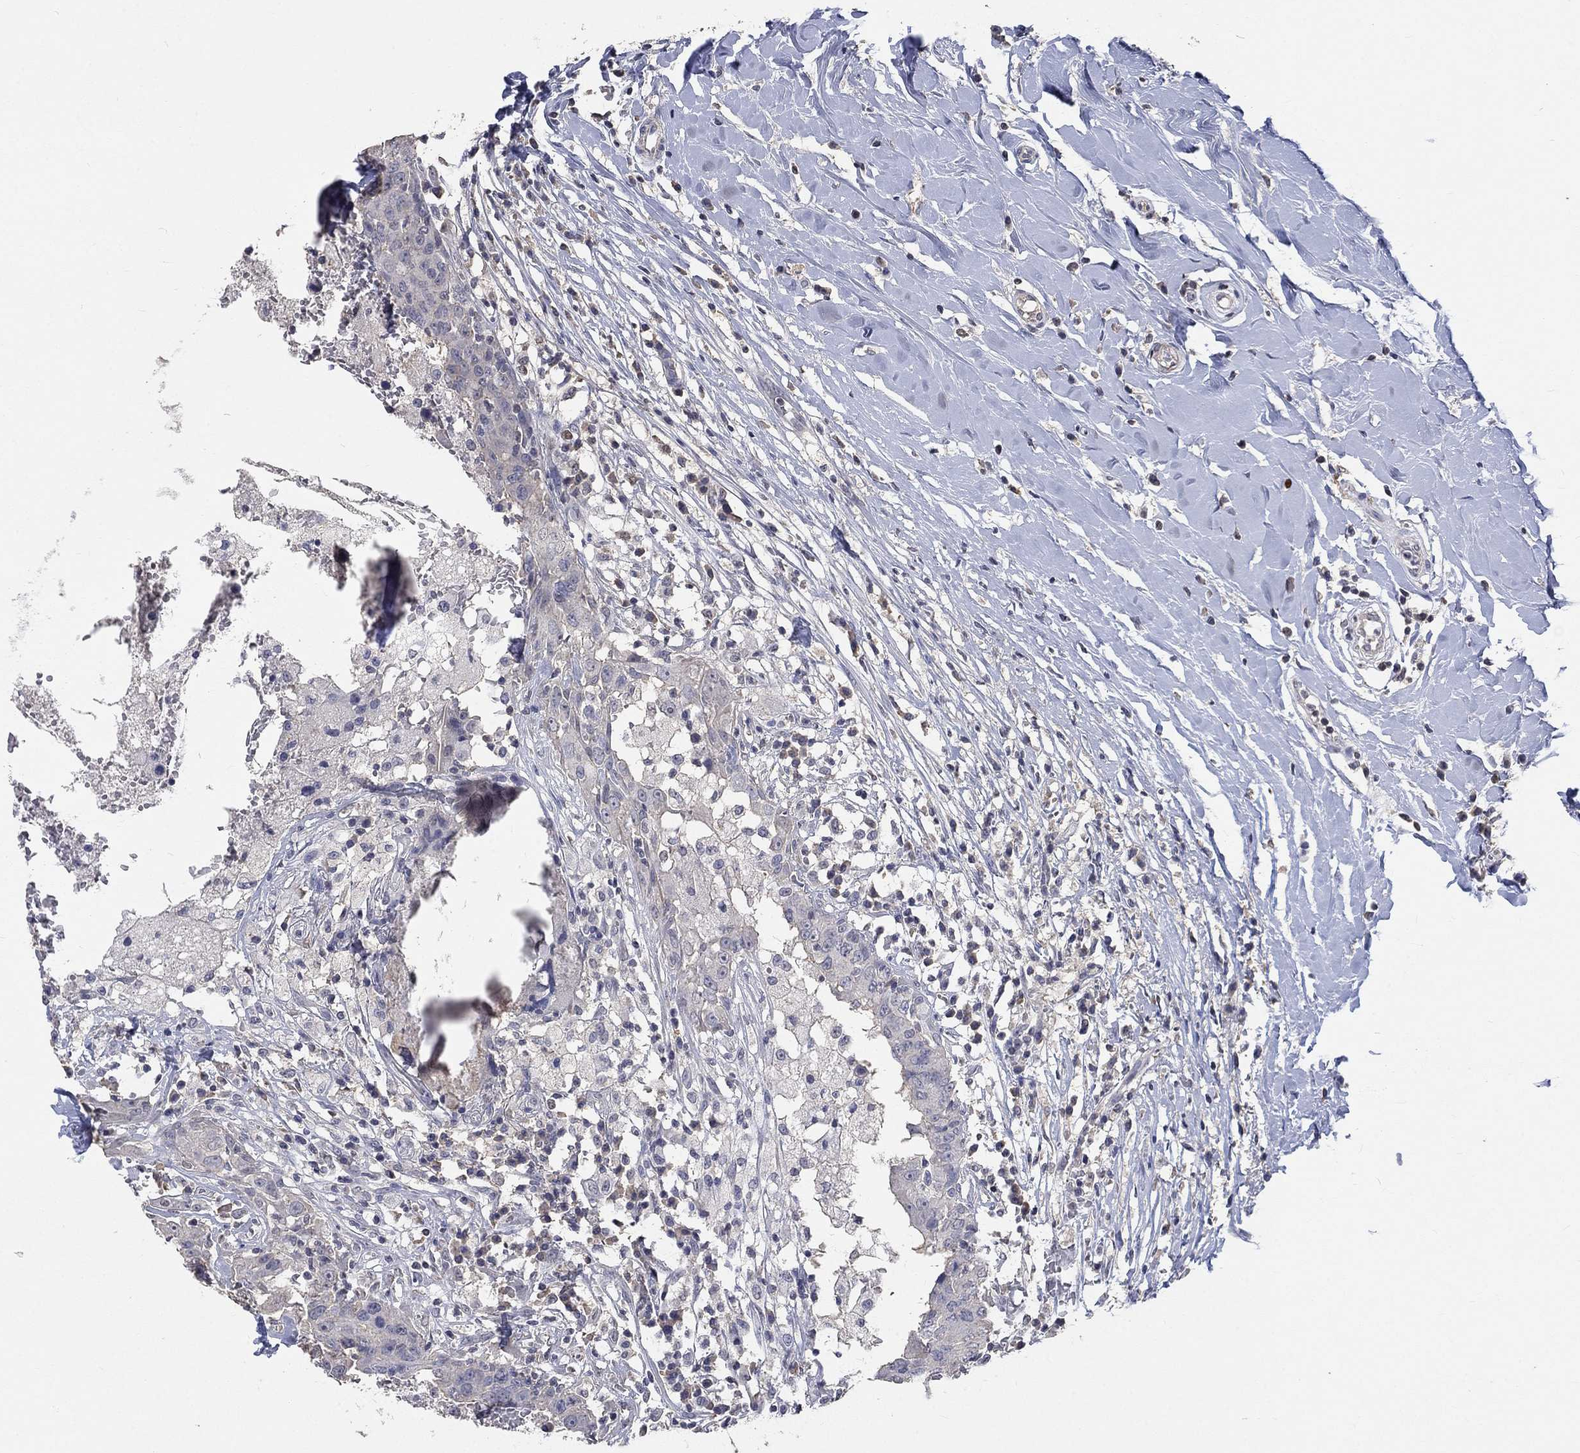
{"staining": {"intensity": "negative", "quantity": "none", "location": "none"}, "tissue": "breast cancer", "cell_type": "Tumor cells", "image_type": "cancer", "snomed": [{"axis": "morphology", "description": "Duct carcinoma"}, {"axis": "topography", "description": "Breast"}], "caption": "There is no significant expression in tumor cells of breast intraductal carcinoma.", "gene": "ZBTB18", "patient": {"sex": "female", "age": 27}}